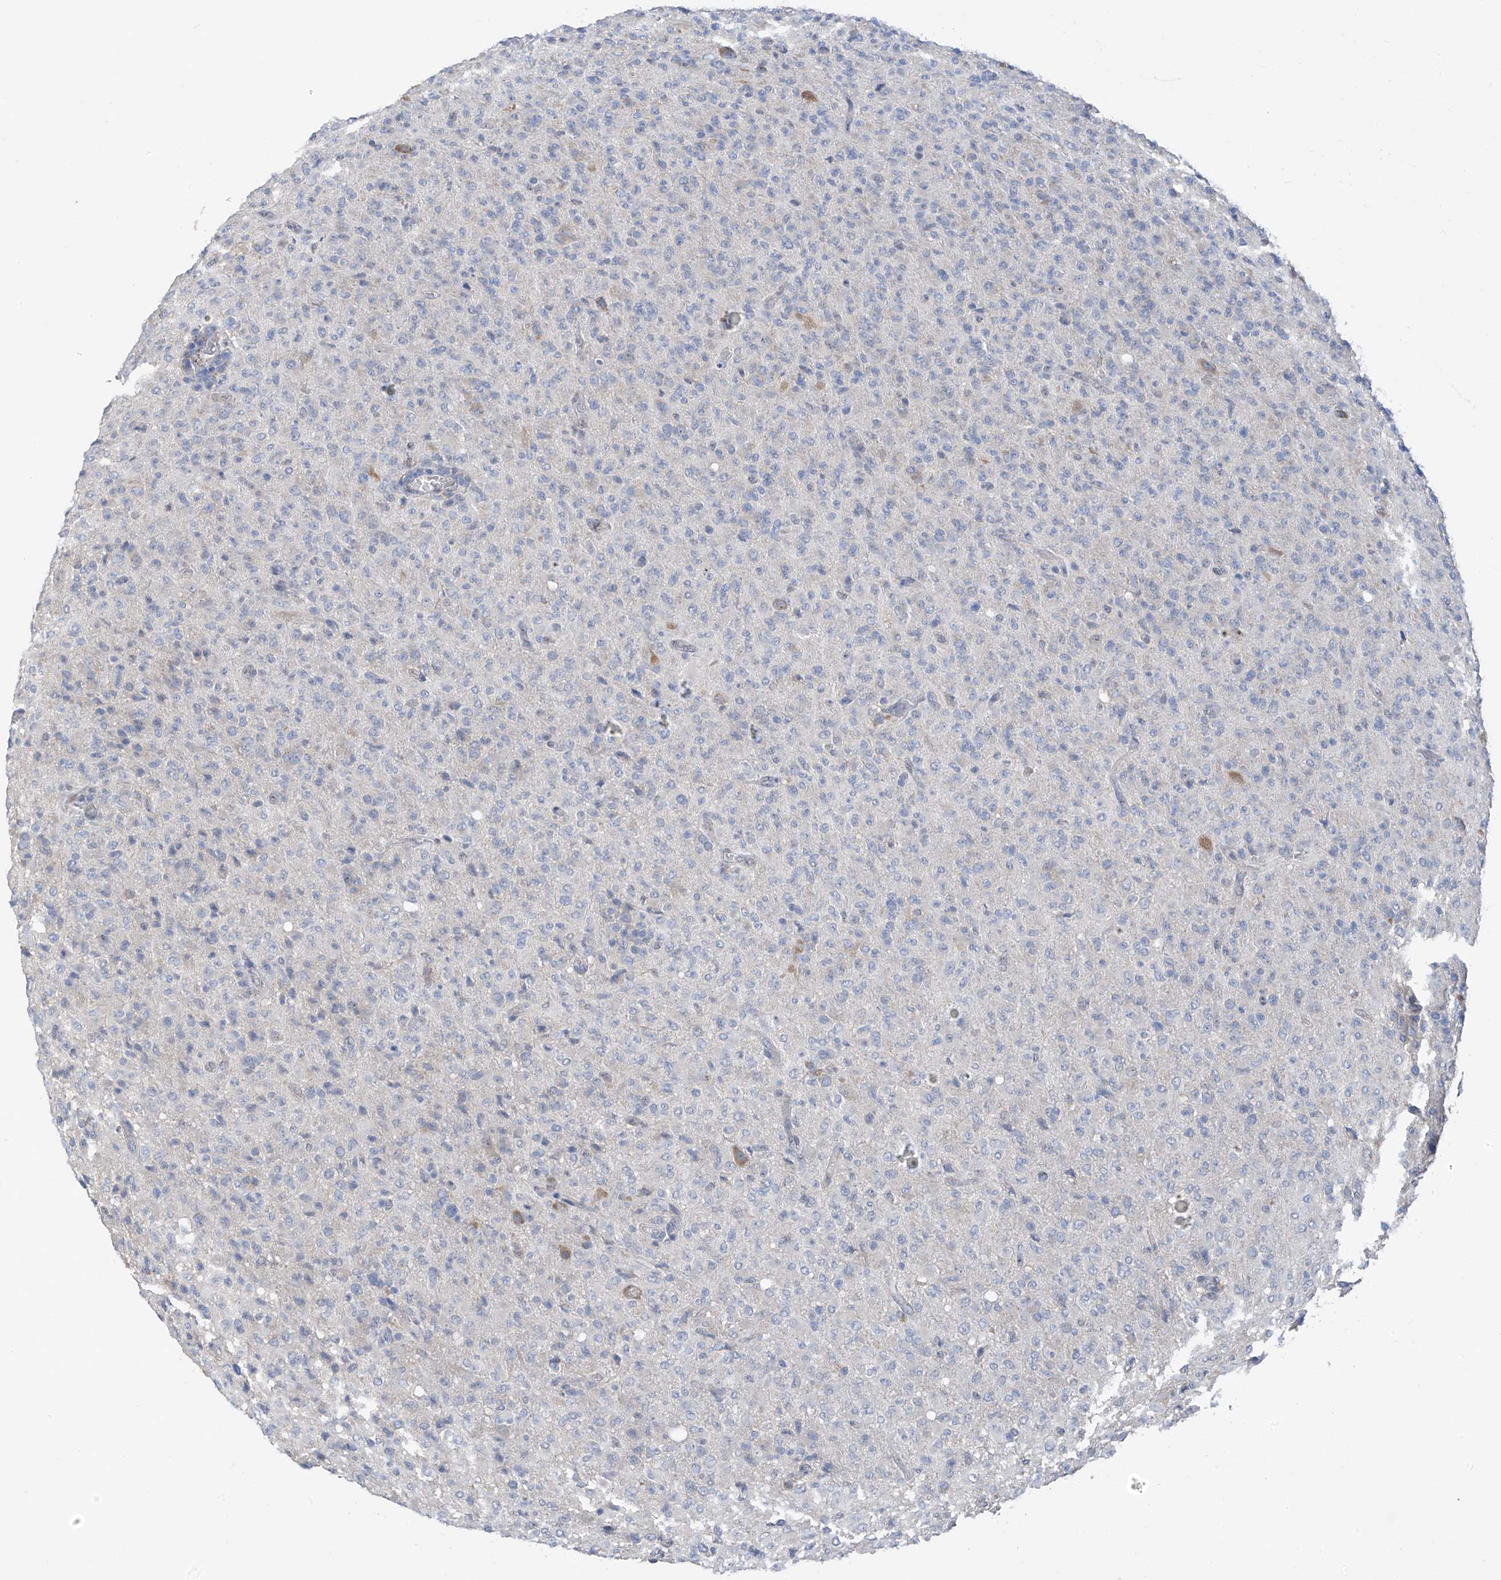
{"staining": {"intensity": "negative", "quantity": "none", "location": "none"}, "tissue": "glioma", "cell_type": "Tumor cells", "image_type": "cancer", "snomed": [{"axis": "morphology", "description": "Glioma, malignant, High grade"}, {"axis": "topography", "description": "Brain"}], "caption": "Photomicrograph shows no significant protein staining in tumor cells of malignant glioma (high-grade). (Immunohistochemistry (ihc), brightfield microscopy, high magnification).", "gene": "RPL4", "patient": {"sex": "female", "age": 57}}